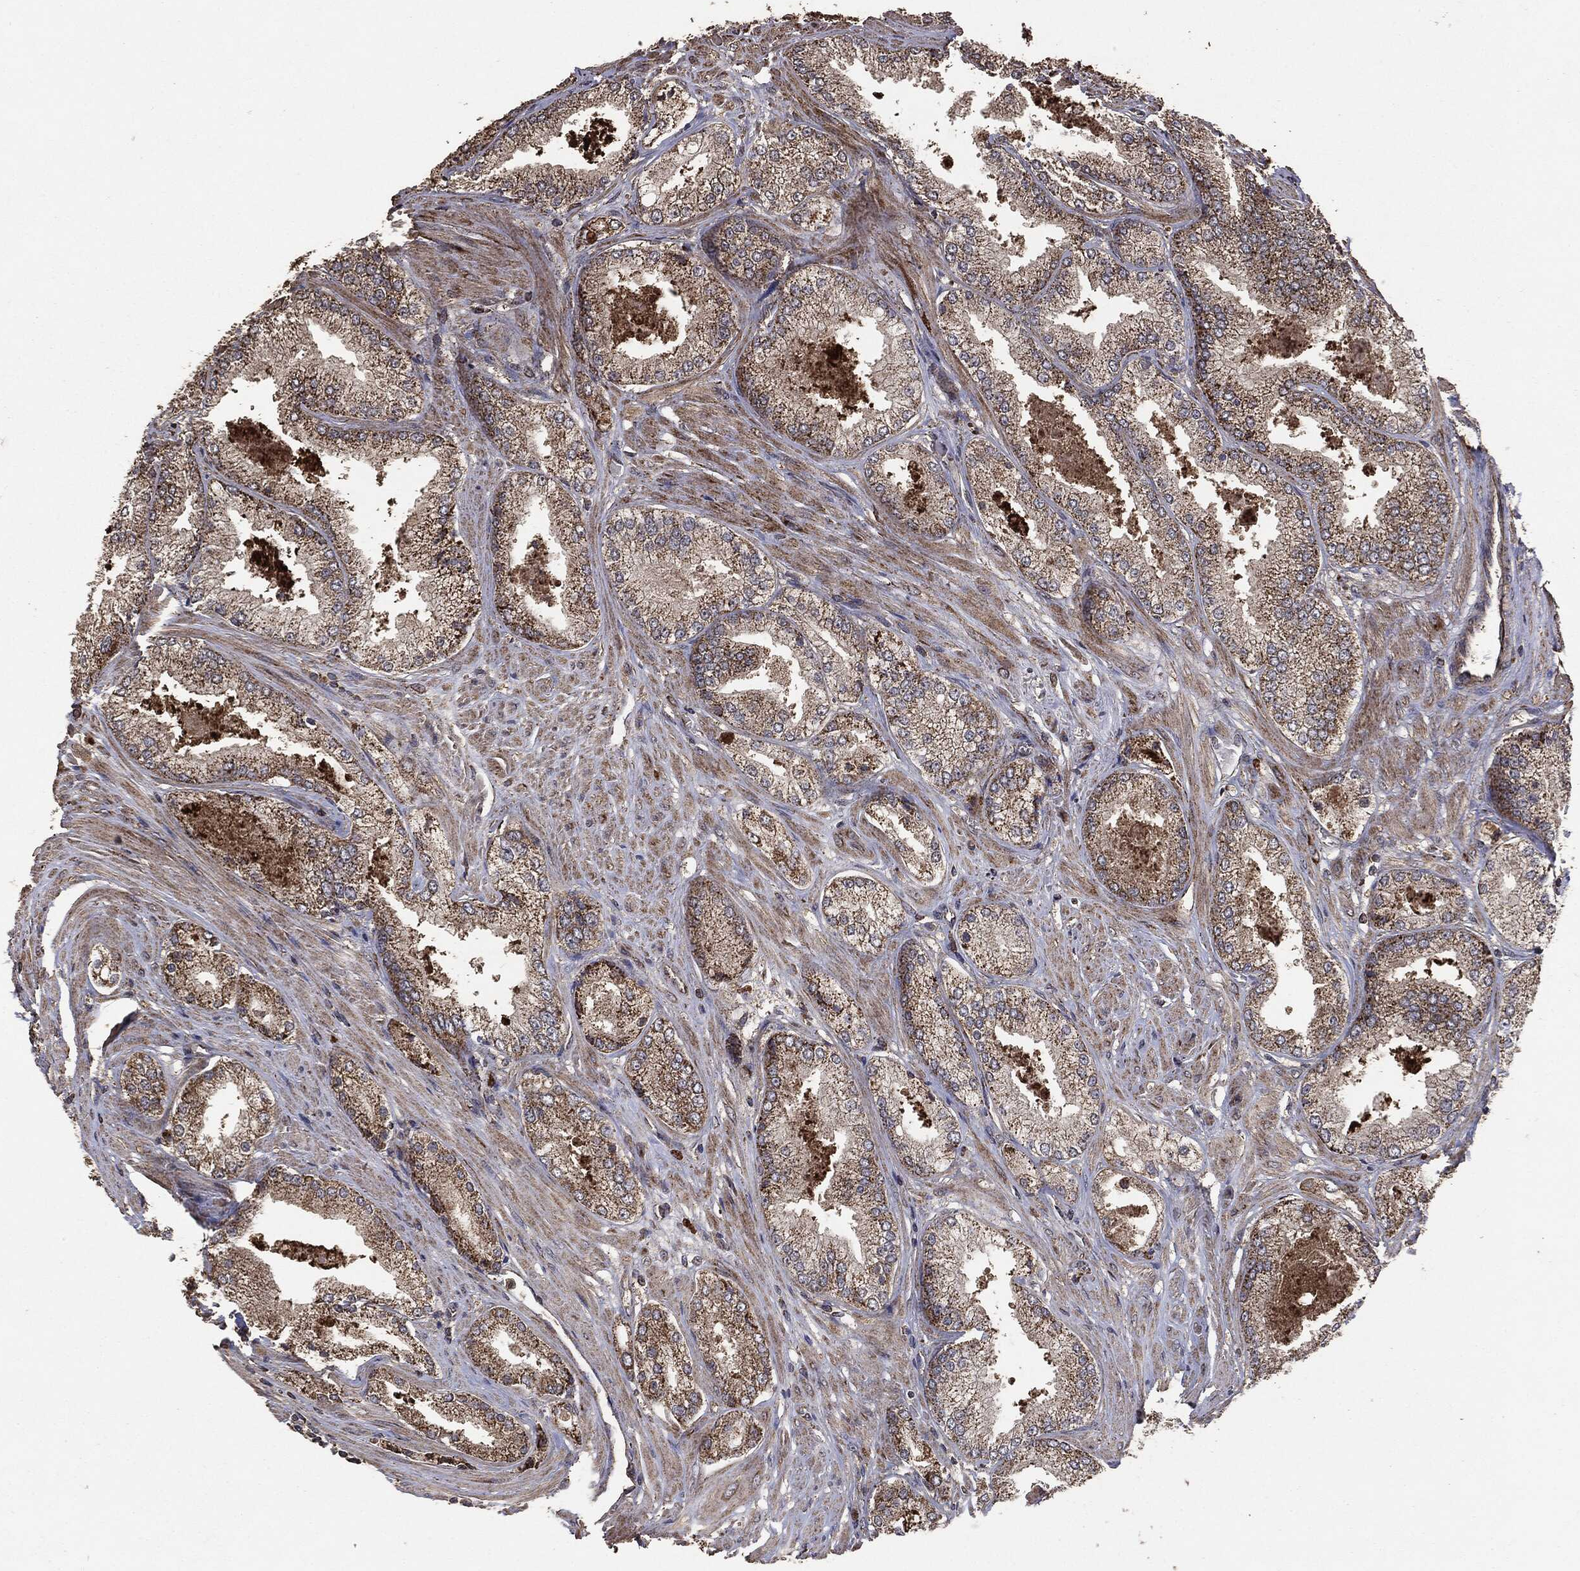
{"staining": {"intensity": "moderate", "quantity": ">75%", "location": "cytoplasmic/membranous"}, "tissue": "prostate cancer", "cell_type": "Tumor cells", "image_type": "cancer", "snomed": [{"axis": "morphology", "description": "Adenocarcinoma, Low grade"}, {"axis": "topography", "description": "Prostate"}], "caption": "Protein staining shows moderate cytoplasmic/membranous staining in about >75% of tumor cells in prostate cancer. (IHC, brightfield microscopy, high magnification).", "gene": "MTOR", "patient": {"sex": "male", "age": 68}}